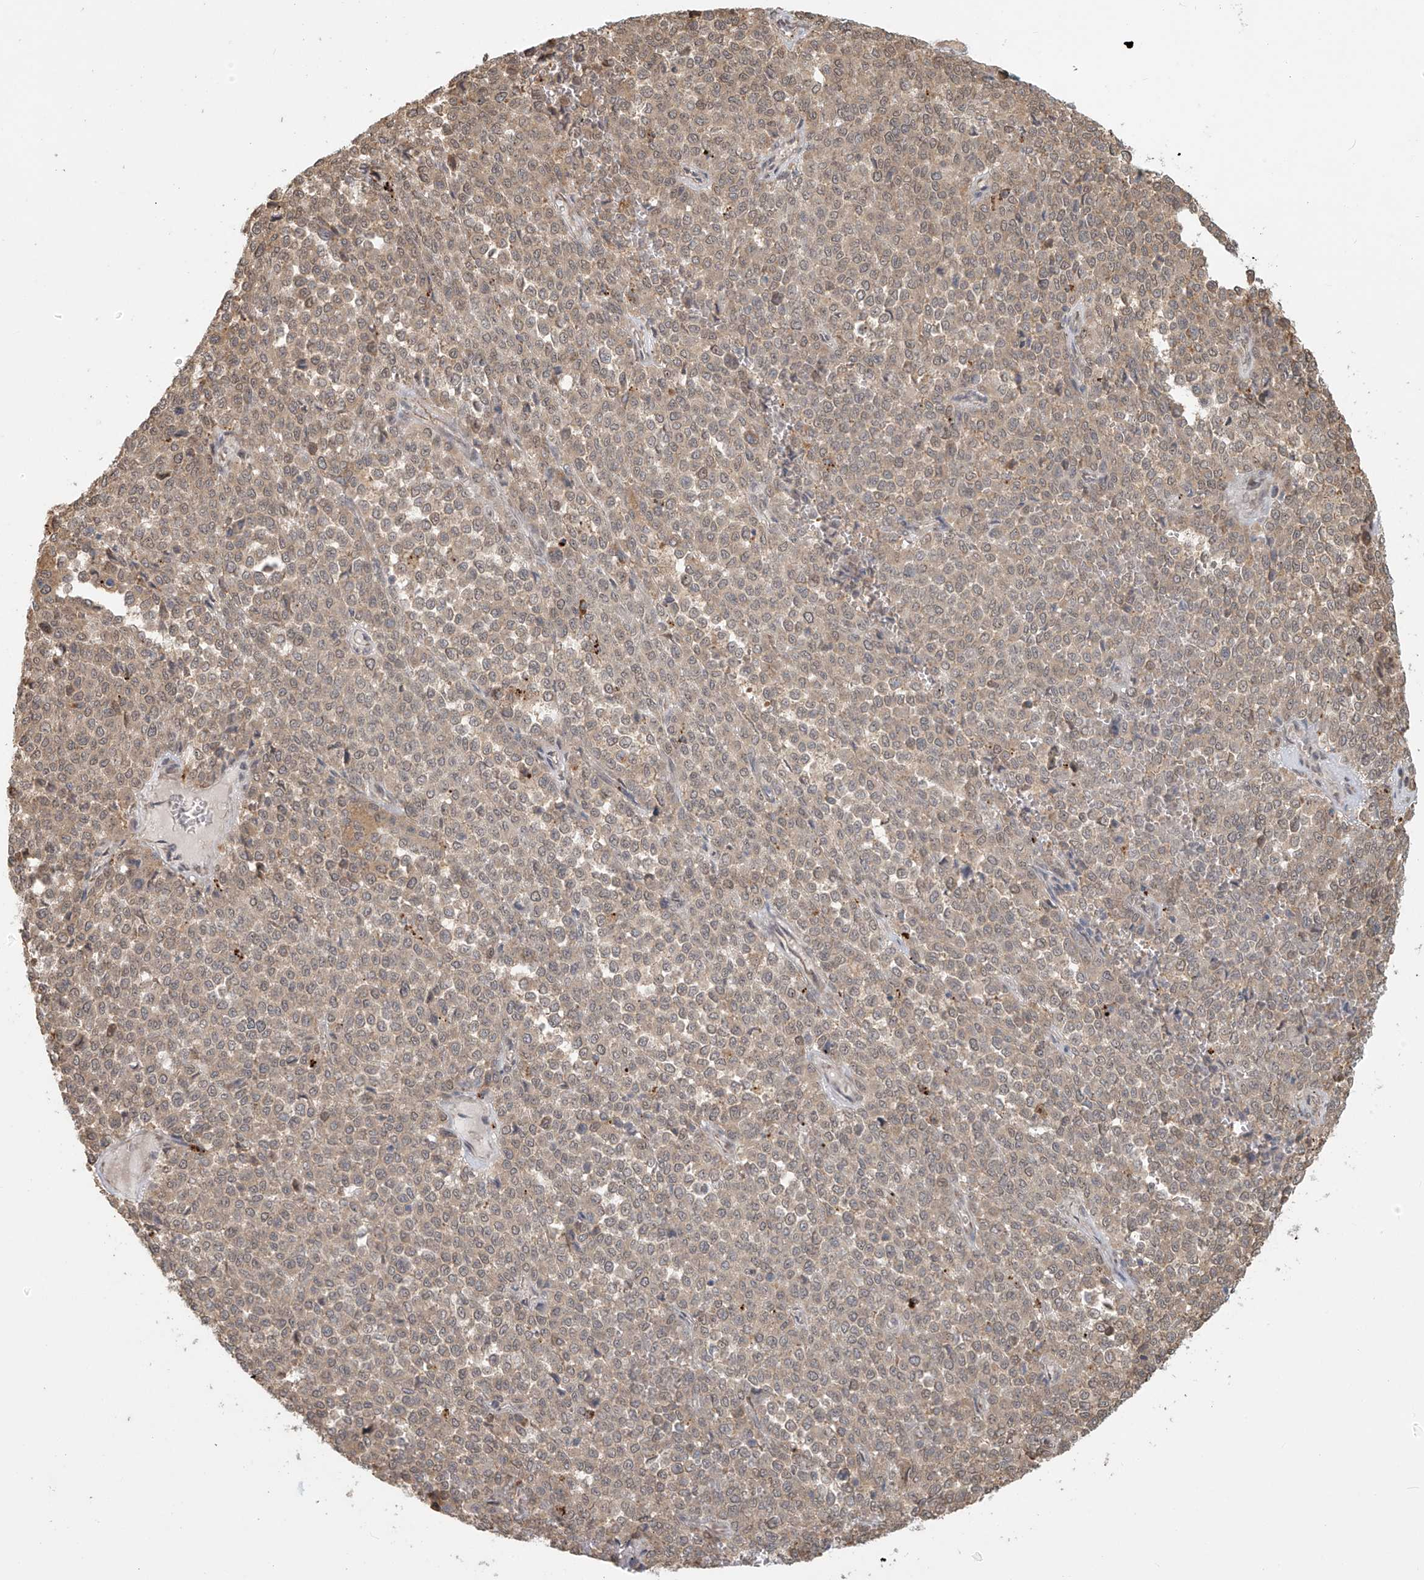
{"staining": {"intensity": "weak", "quantity": "25%-75%", "location": "cytoplasmic/membranous"}, "tissue": "melanoma", "cell_type": "Tumor cells", "image_type": "cancer", "snomed": [{"axis": "morphology", "description": "Malignant melanoma, Metastatic site"}, {"axis": "topography", "description": "Pancreas"}], "caption": "Malignant melanoma (metastatic site) was stained to show a protein in brown. There is low levels of weak cytoplasmic/membranous expression in approximately 25%-75% of tumor cells.", "gene": "PLEKHM3", "patient": {"sex": "female", "age": 30}}